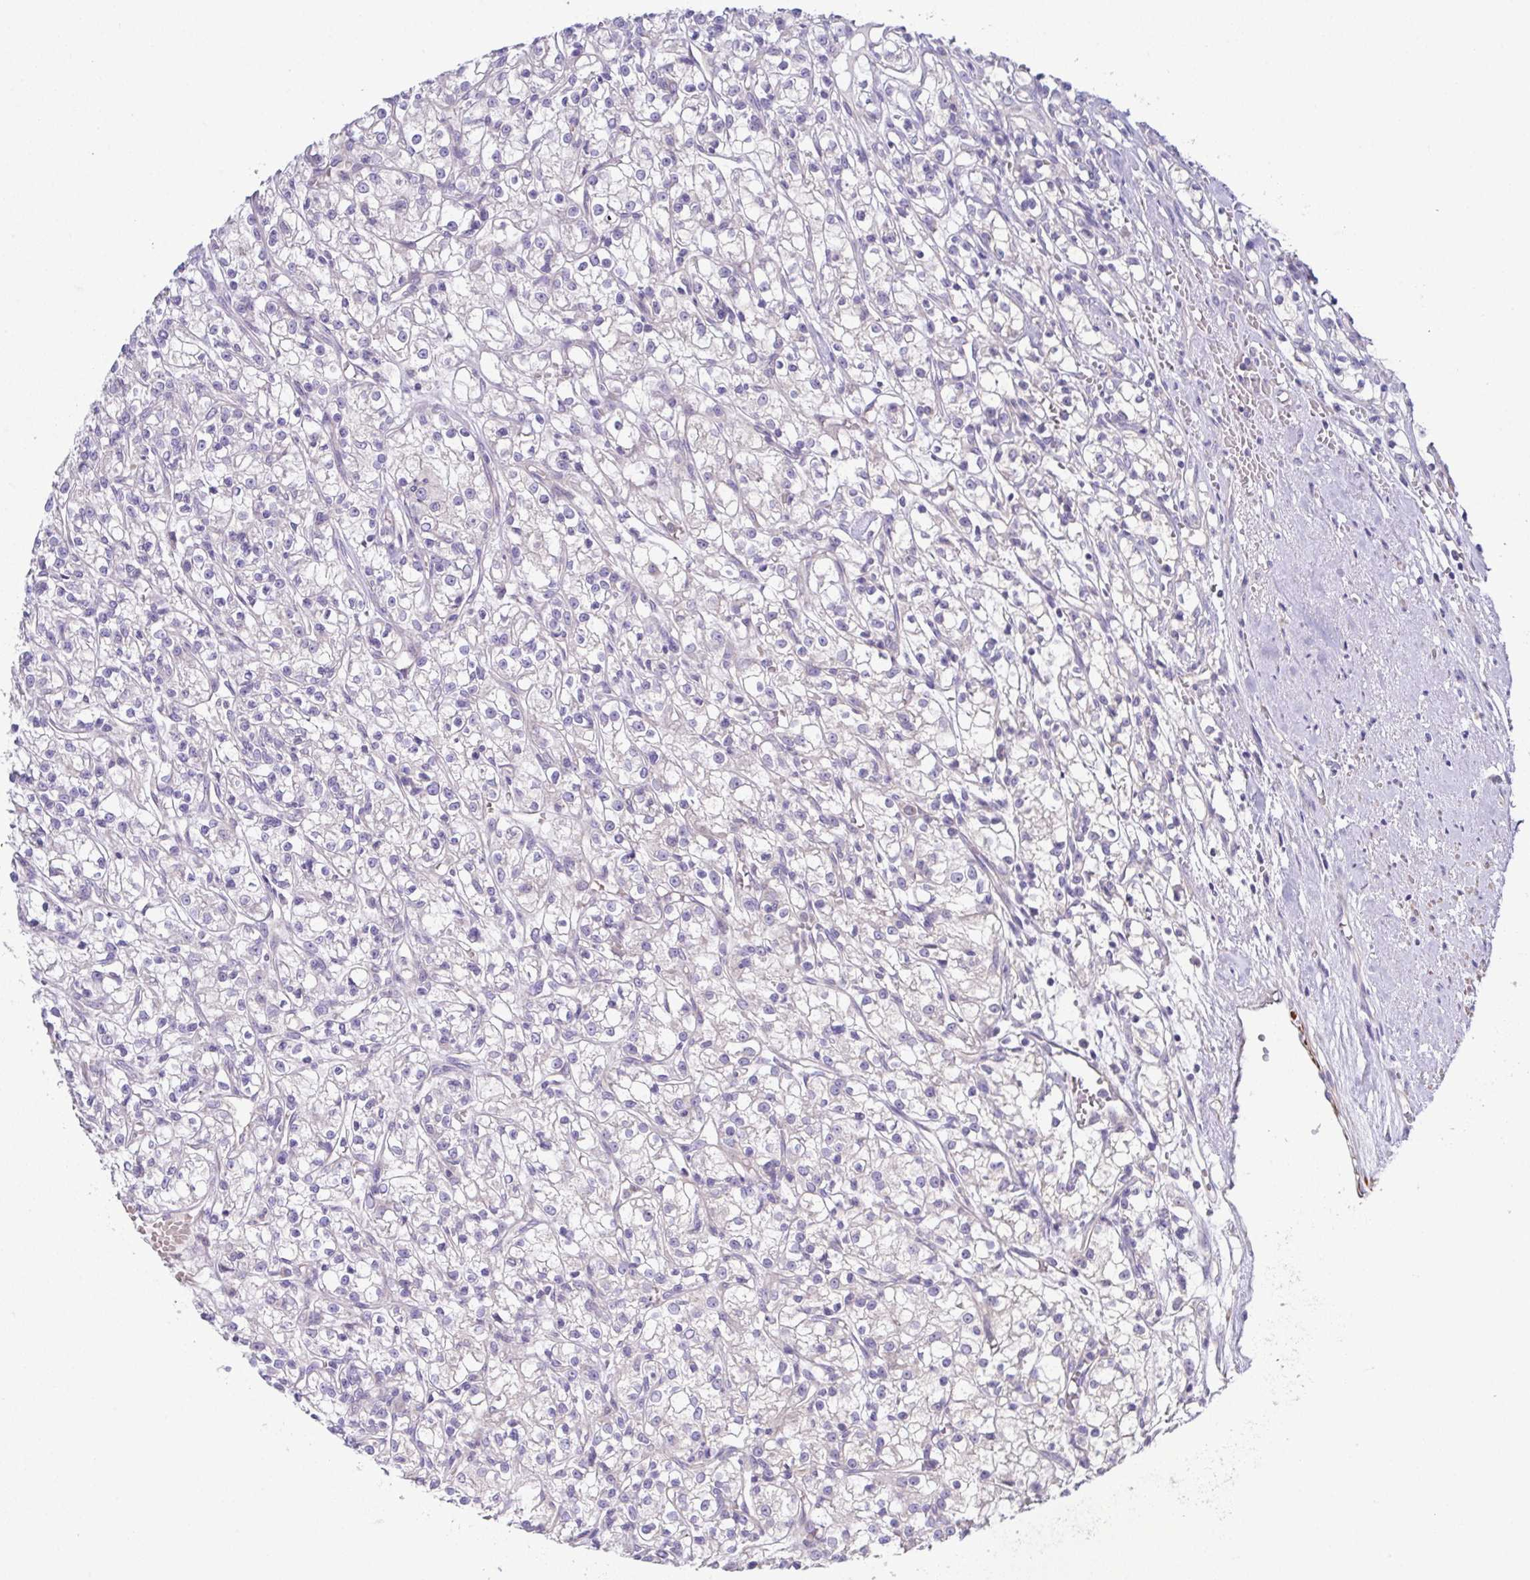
{"staining": {"intensity": "negative", "quantity": "none", "location": "none"}, "tissue": "renal cancer", "cell_type": "Tumor cells", "image_type": "cancer", "snomed": [{"axis": "morphology", "description": "Adenocarcinoma, NOS"}, {"axis": "topography", "description": "Kidney"}], "caption": "Immunohistochemistry photomicrograph of renal cancer (adenocarcinoma) stained for a protein (brown), which demonstrates no staining in tumor cells.", "gene": "CFAP97D1", "patient": {"sex": "female", "age": 59}}